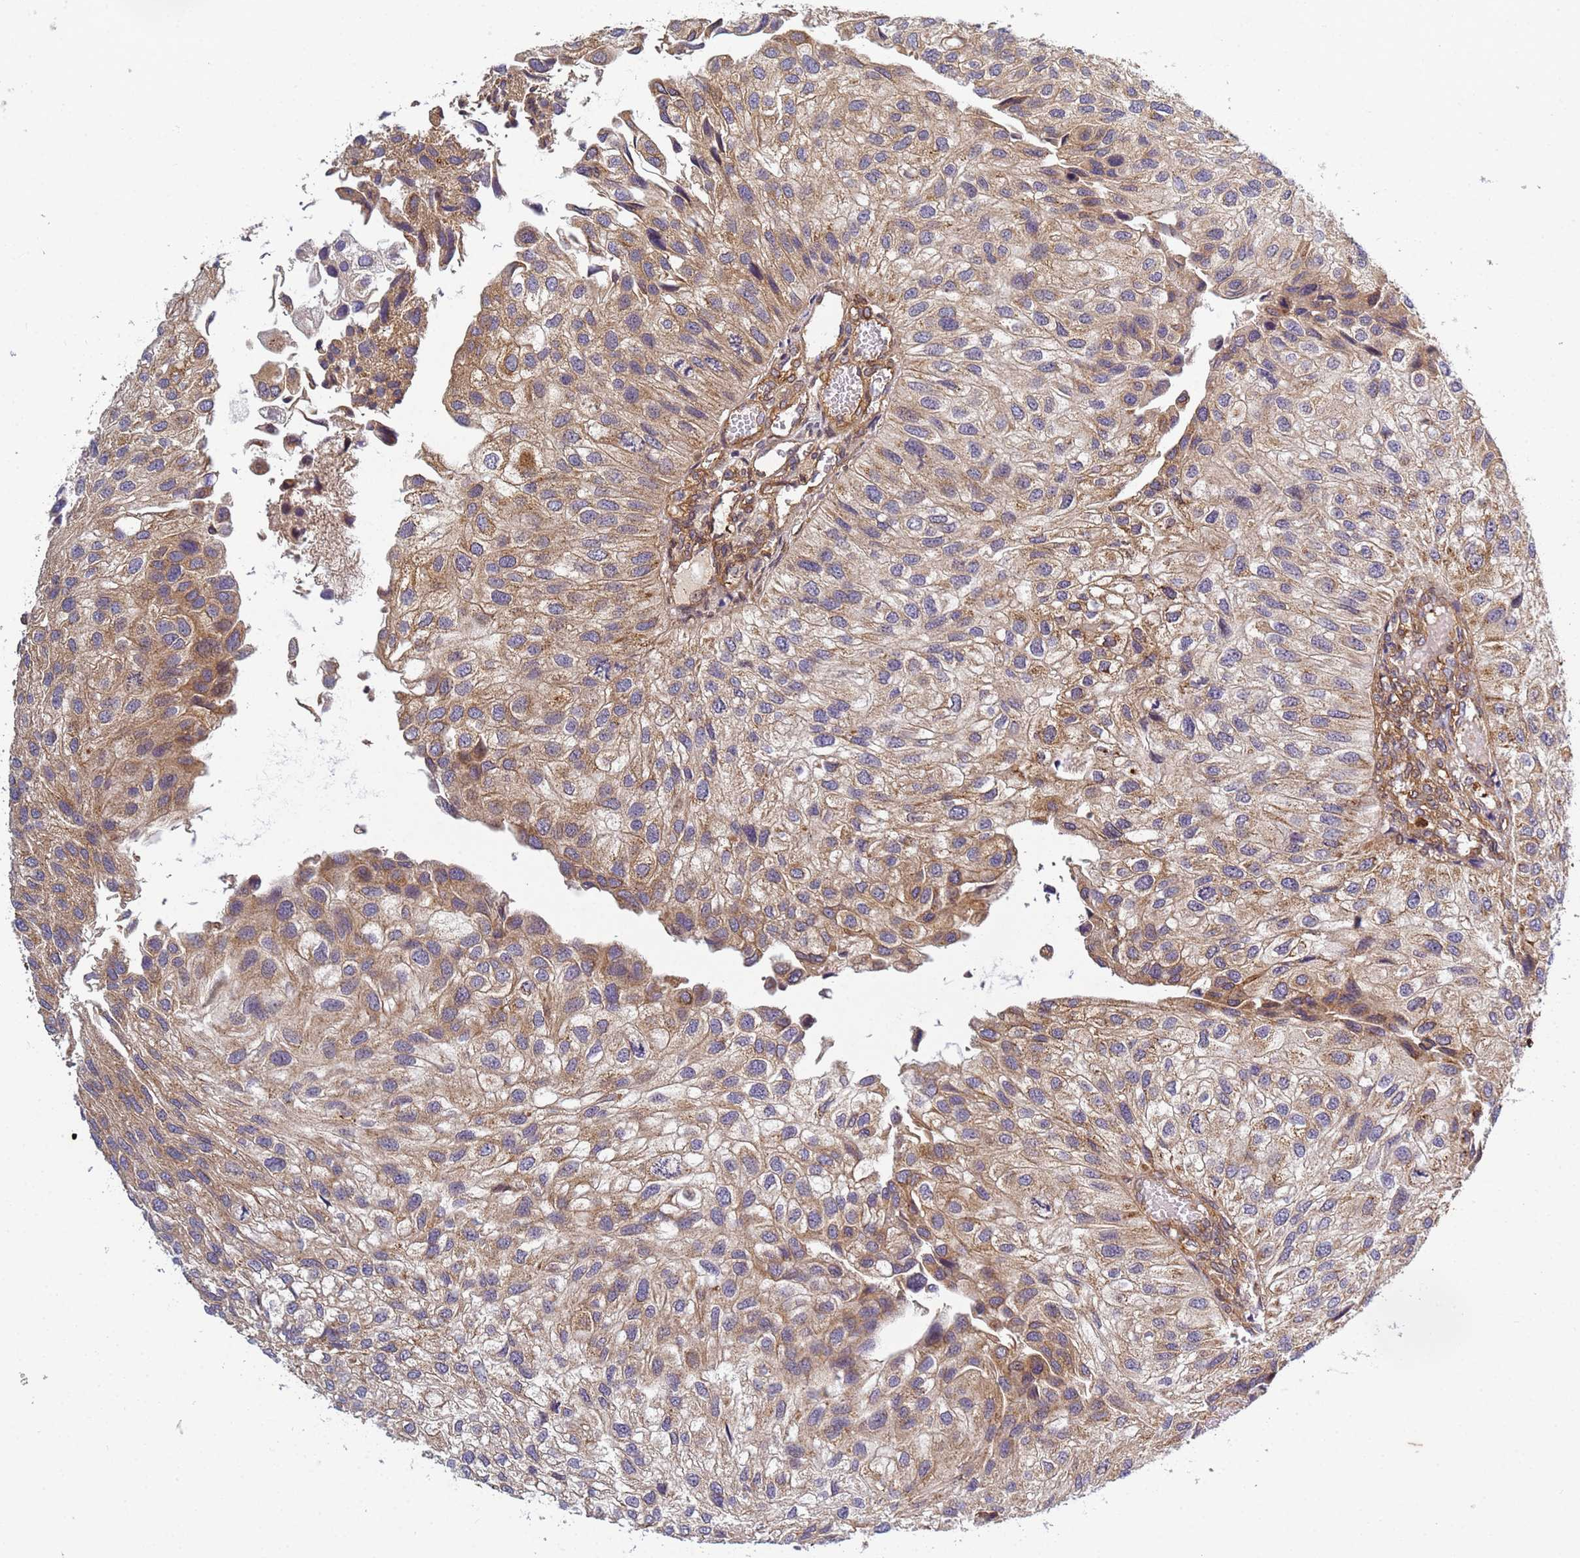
{"staining": {"intensity": "moderate", "quantity": "25%-75%", "location": "cytoplasmic/membranous"}, "tissue": "urothelial cancer", "cell_type": "Tumor cells", "image_type": "cancer", "snomed": [{"axis": "morphology", "description": "Urothelial carcinoma, Low grade"}, {"axis": "topography", "description": "Urinary bladder"}], "caption": "Low-grade urothelial carcinoma stained with DAB immunohistochemistry (IHC) exhibits medium levels of moderate cytoplasmic/membranous staining in about 25%-75% of tumor cells.", "gene": "C8orf34", "patient": {"sex": "female", "age": 89}}